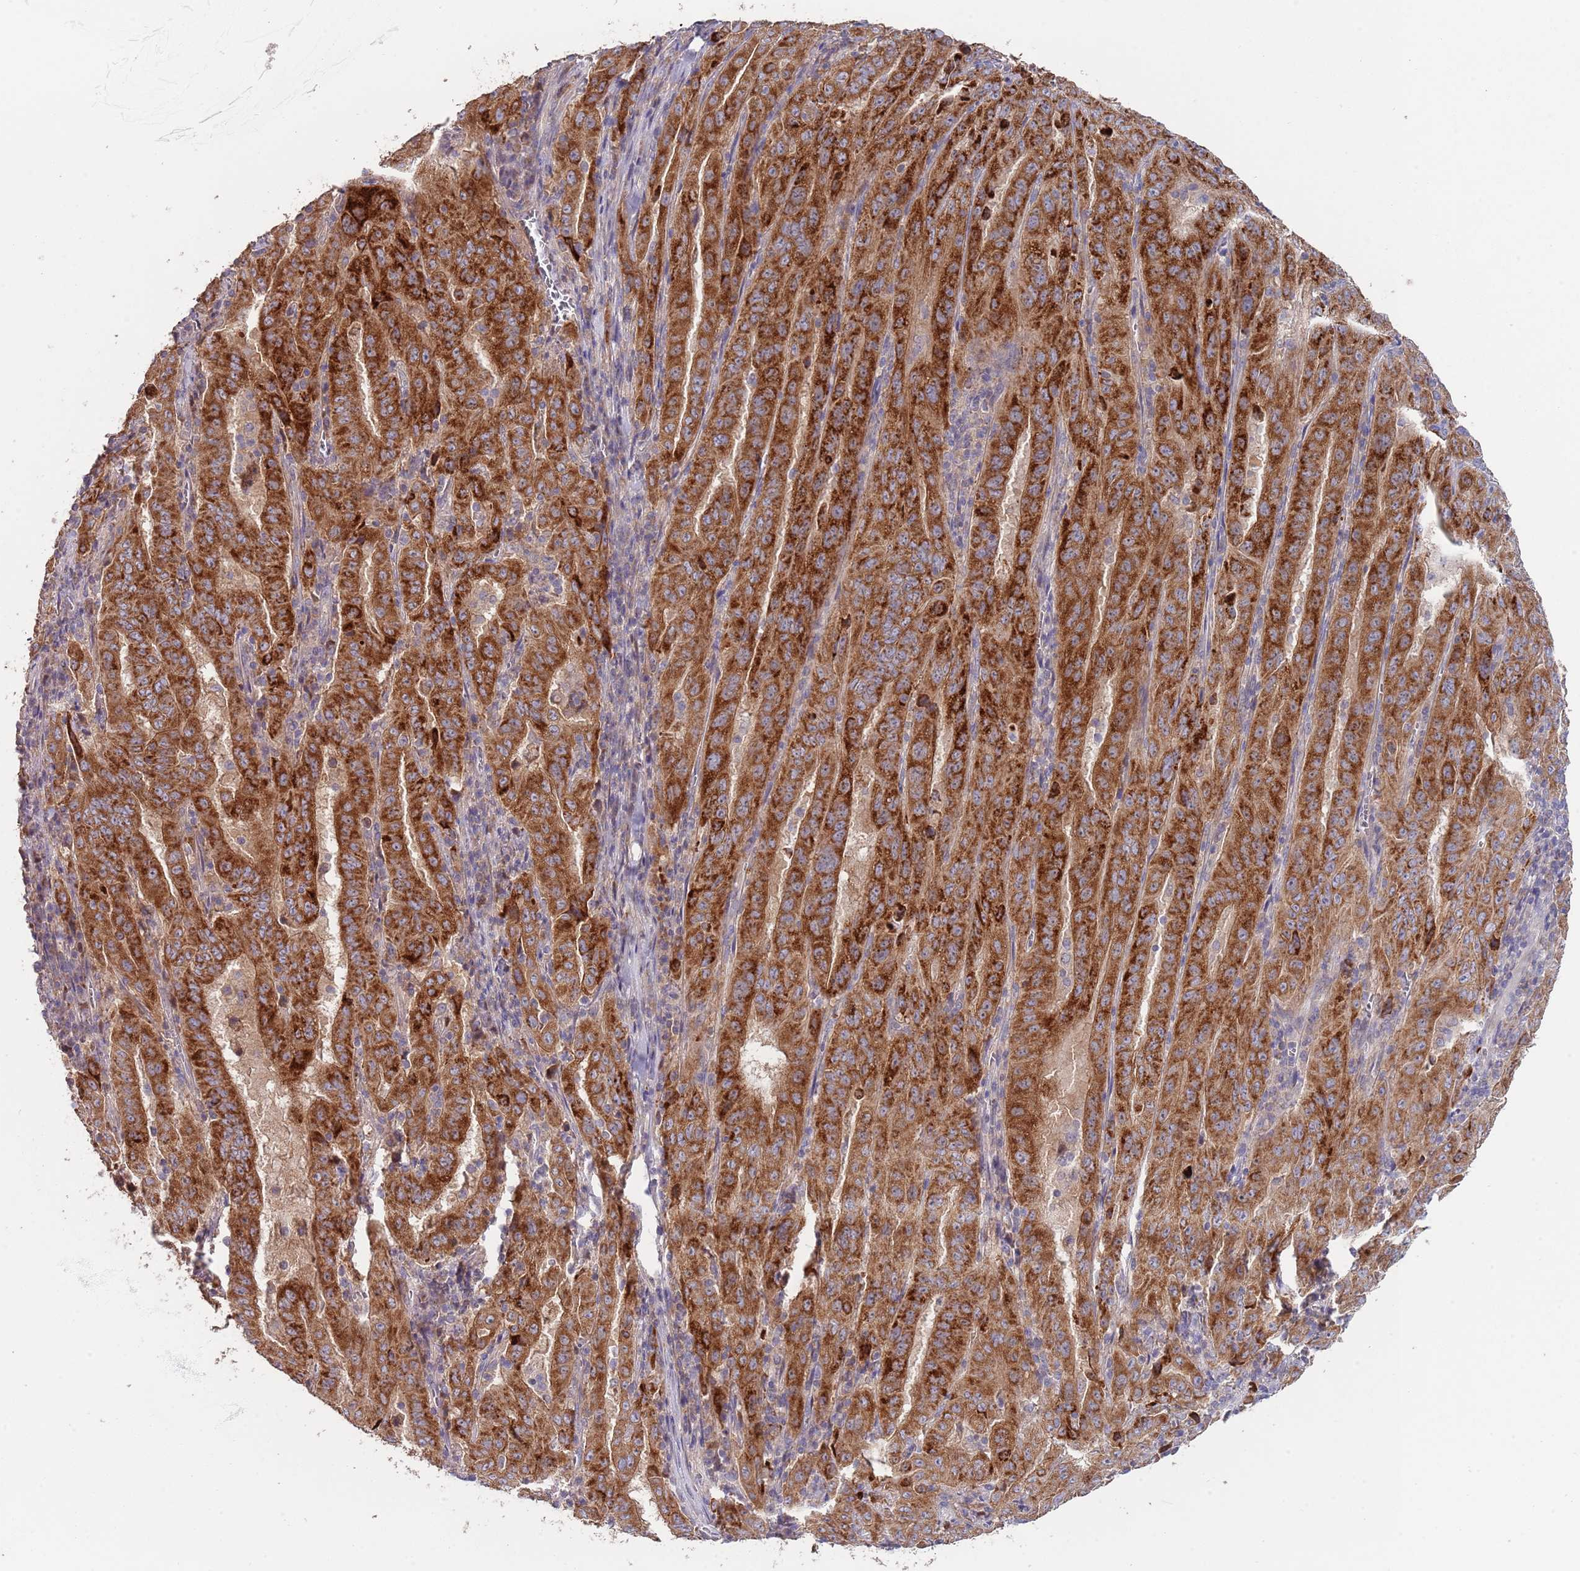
{"staining": {"intensity": "strong", "quantity": ">75%", "location": "cytoplasmic/membranous"}, "tissue": "pancreatic cancer", "cell_type": "Tumor cells", "image_type": "cancer", "snomed": [{"axis": "morphology", "description": "Adenocarcinoma, NOS"}, {"axis": "topography", "description": "Pancreas"}], "caption": "Pancreatic cancer stained with a brown dye demonstrates strong cytoplasmic/membranous positive expression in approximately >75% of tumor cells.", "gene": "ABCC10", "patient": {"sex": "male", "age": 63}}